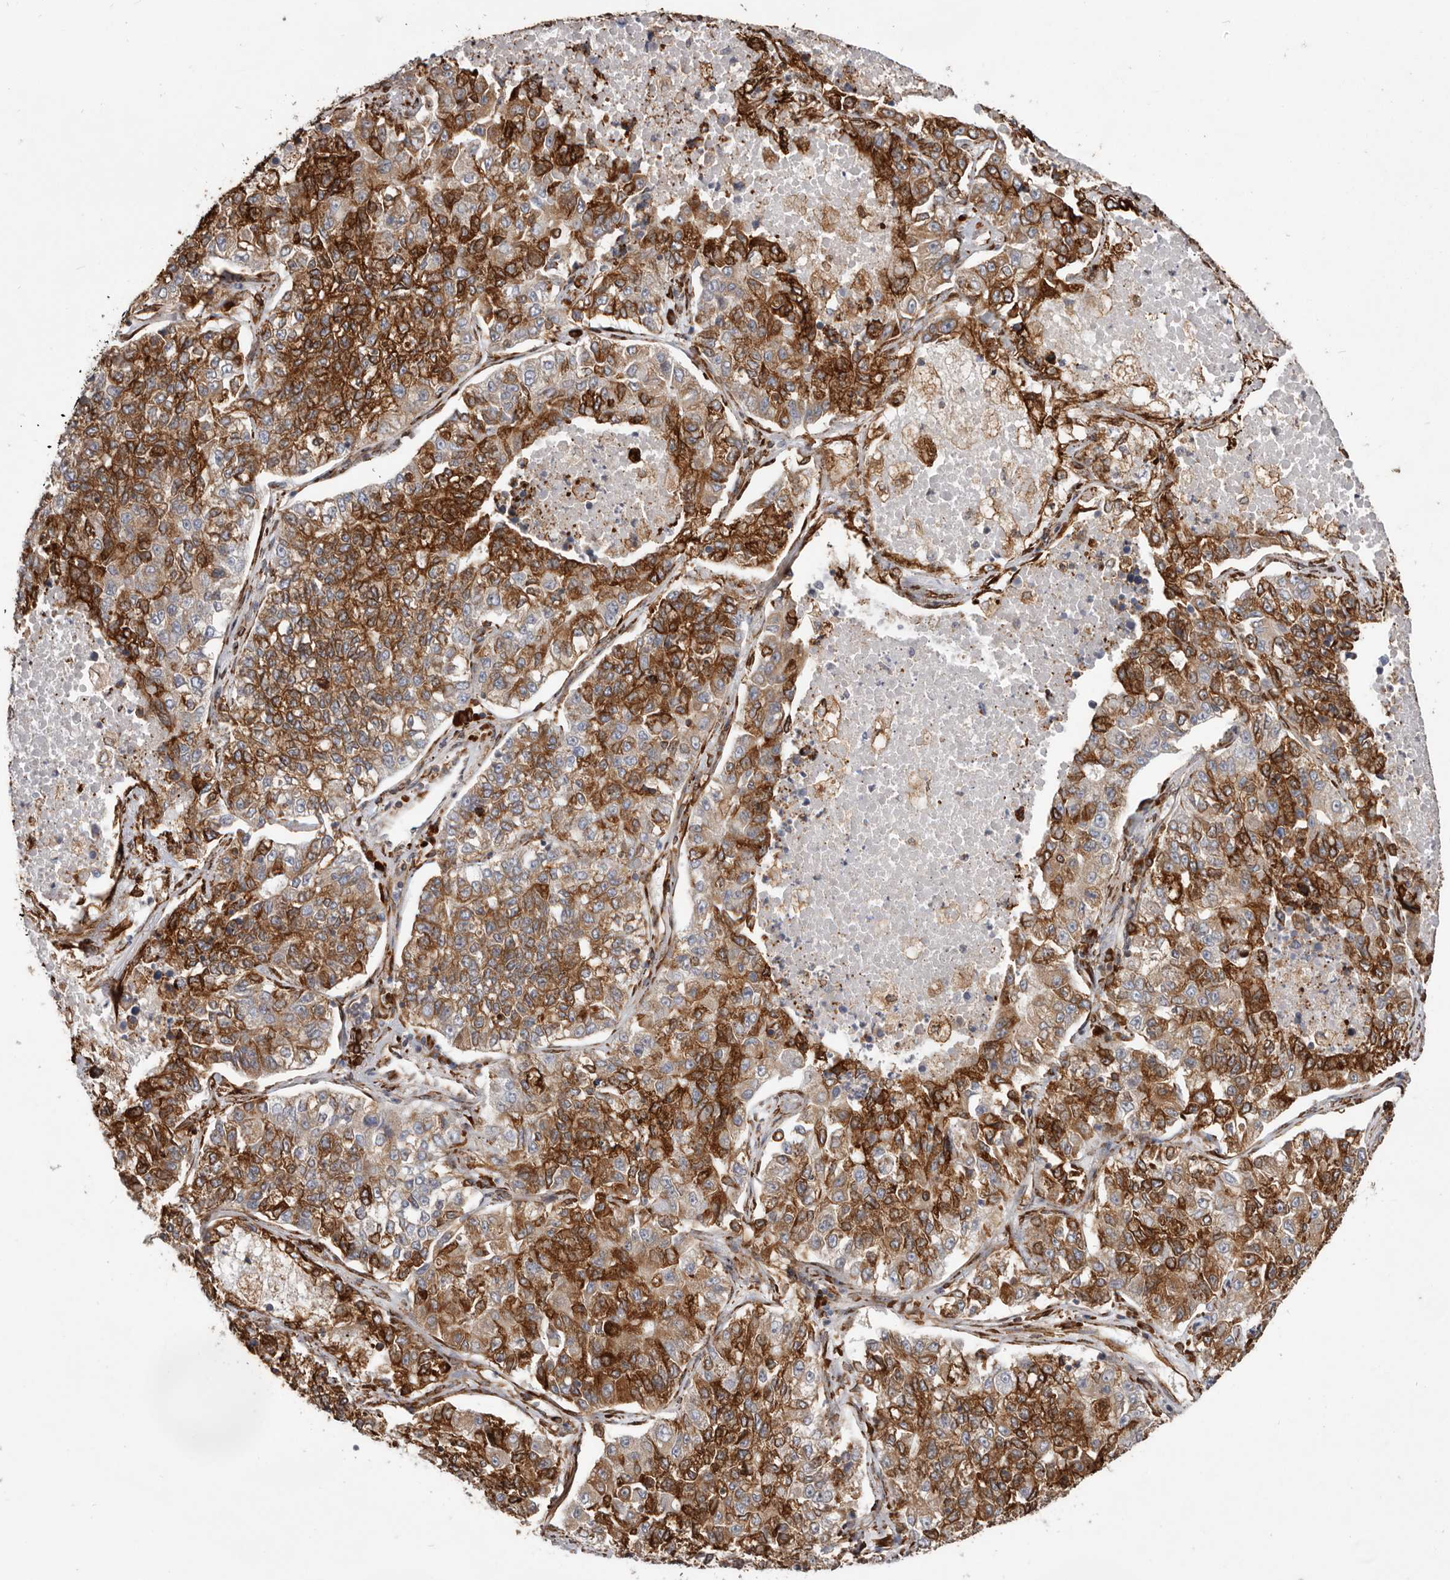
{"staining": {"intensity": "strong", "quantity": ">75%", "location": "cytoplasmic/membranous"}, "tissue": "lung cancer", "cell_type": "Tumor cells", "image_type": "cancer", "snomed": [{"axis": "morphology", "description": "Adenocarcinoma, NOS"}, {"axis": "topography", "description": "Lung"}], "caption": "Protein staining by immunohistochemistry (IHC) reveals strong cytoplasmic/membranous positivity in approximately >75% of tumor cells in adenocarcinoma (lung).", "gene": "WDTC1", "patient": {"sex": "male", "age": 49}}